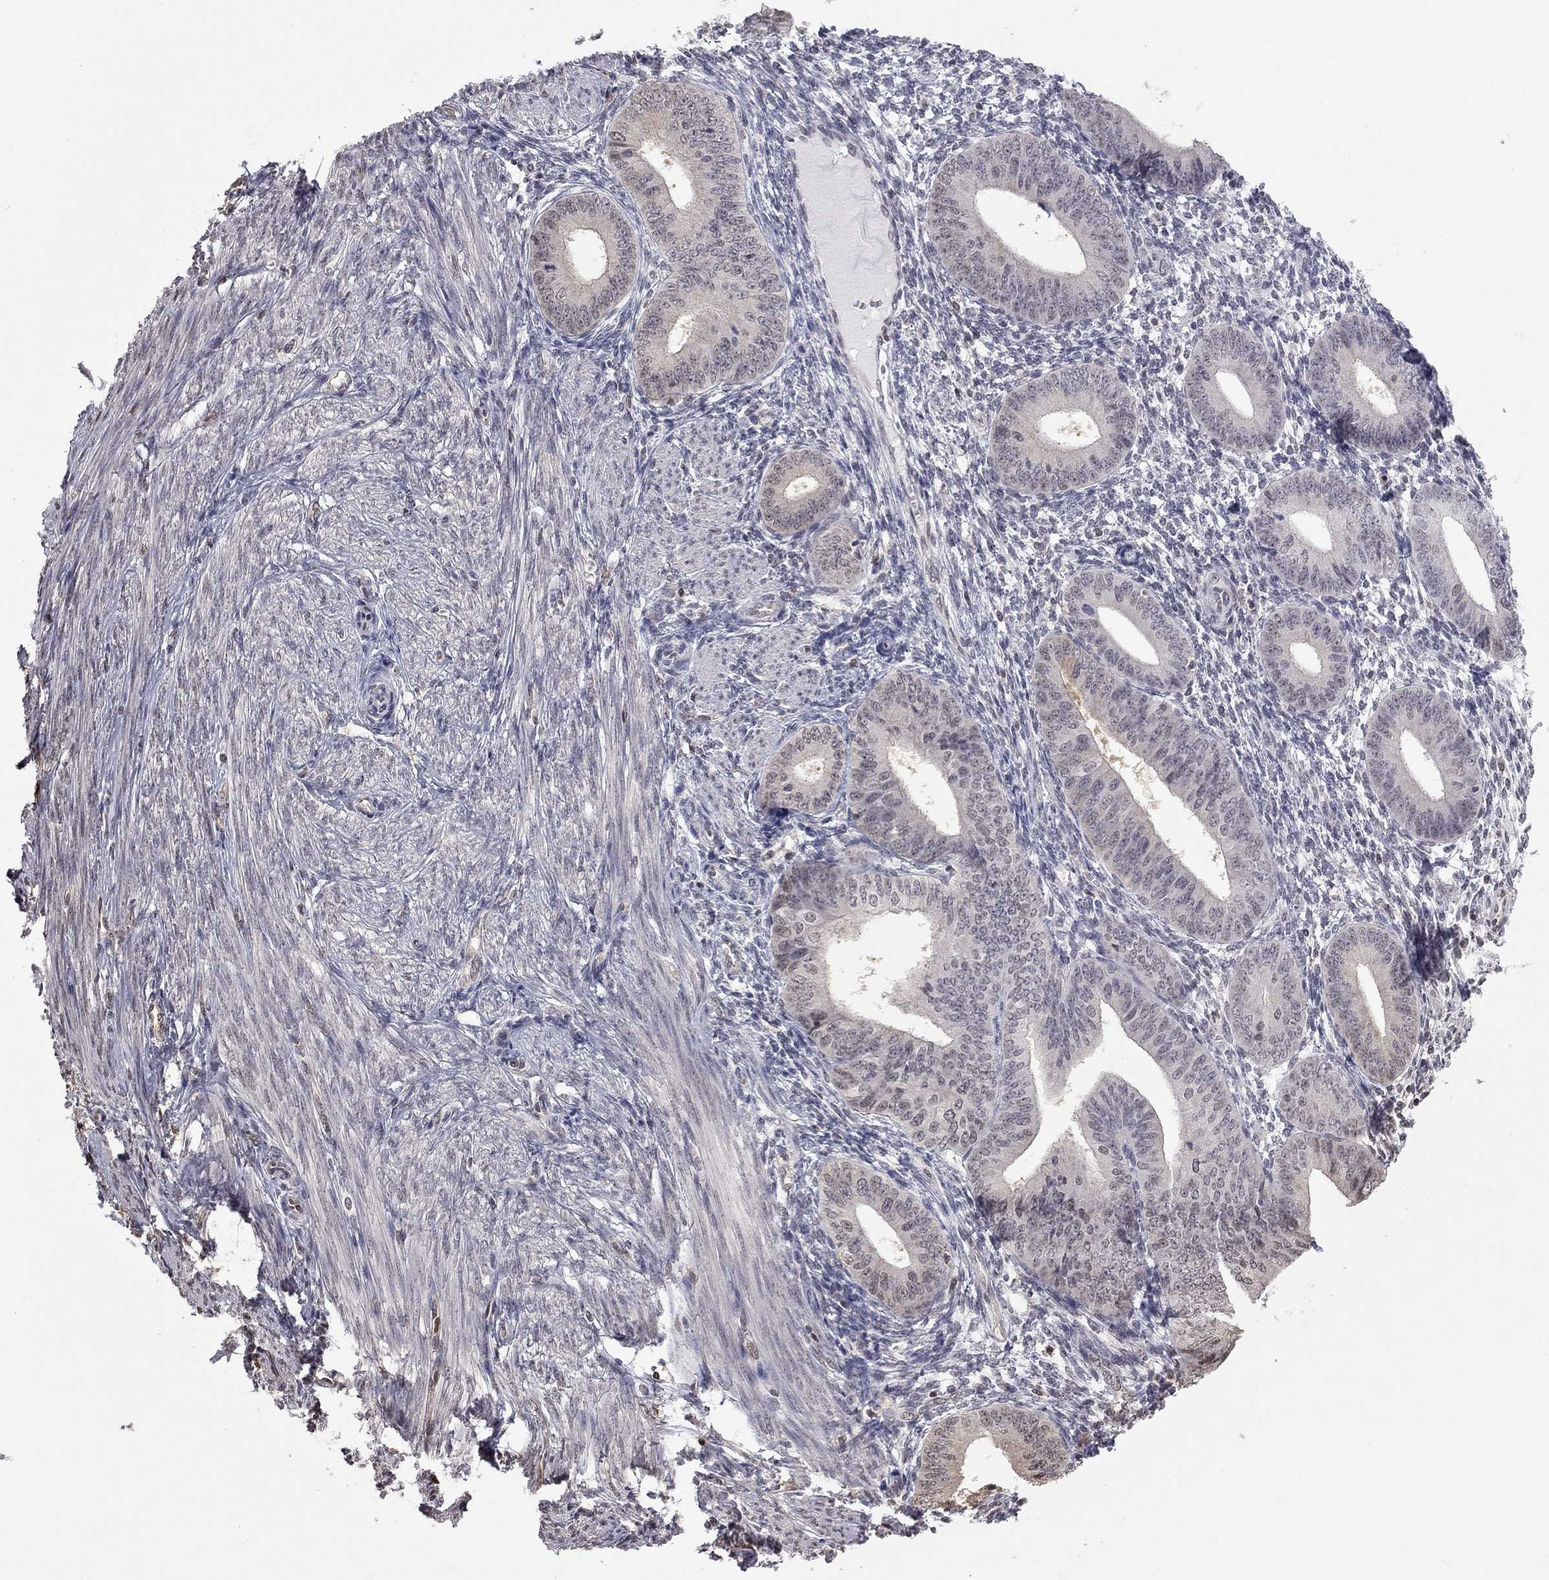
{"staining": {"intensity": "negative", "quantity": "none", "location": "none"}, "tissue": "endometrium", "cell_type": "Cells in endometrial stroma", "image_type": "normal", "snomed": [{"axis": "morphology", "description": "Normal tissue, NOS"}, {"axis": "topography", "description": "Endometrium"}], "caption": "Immunohistochemical staining of normal human endometrium exhibits no significant expression in cells in endometrial stroma.", "gene": "RFWD3", "patient": {"sex": "female", "age": 39}}